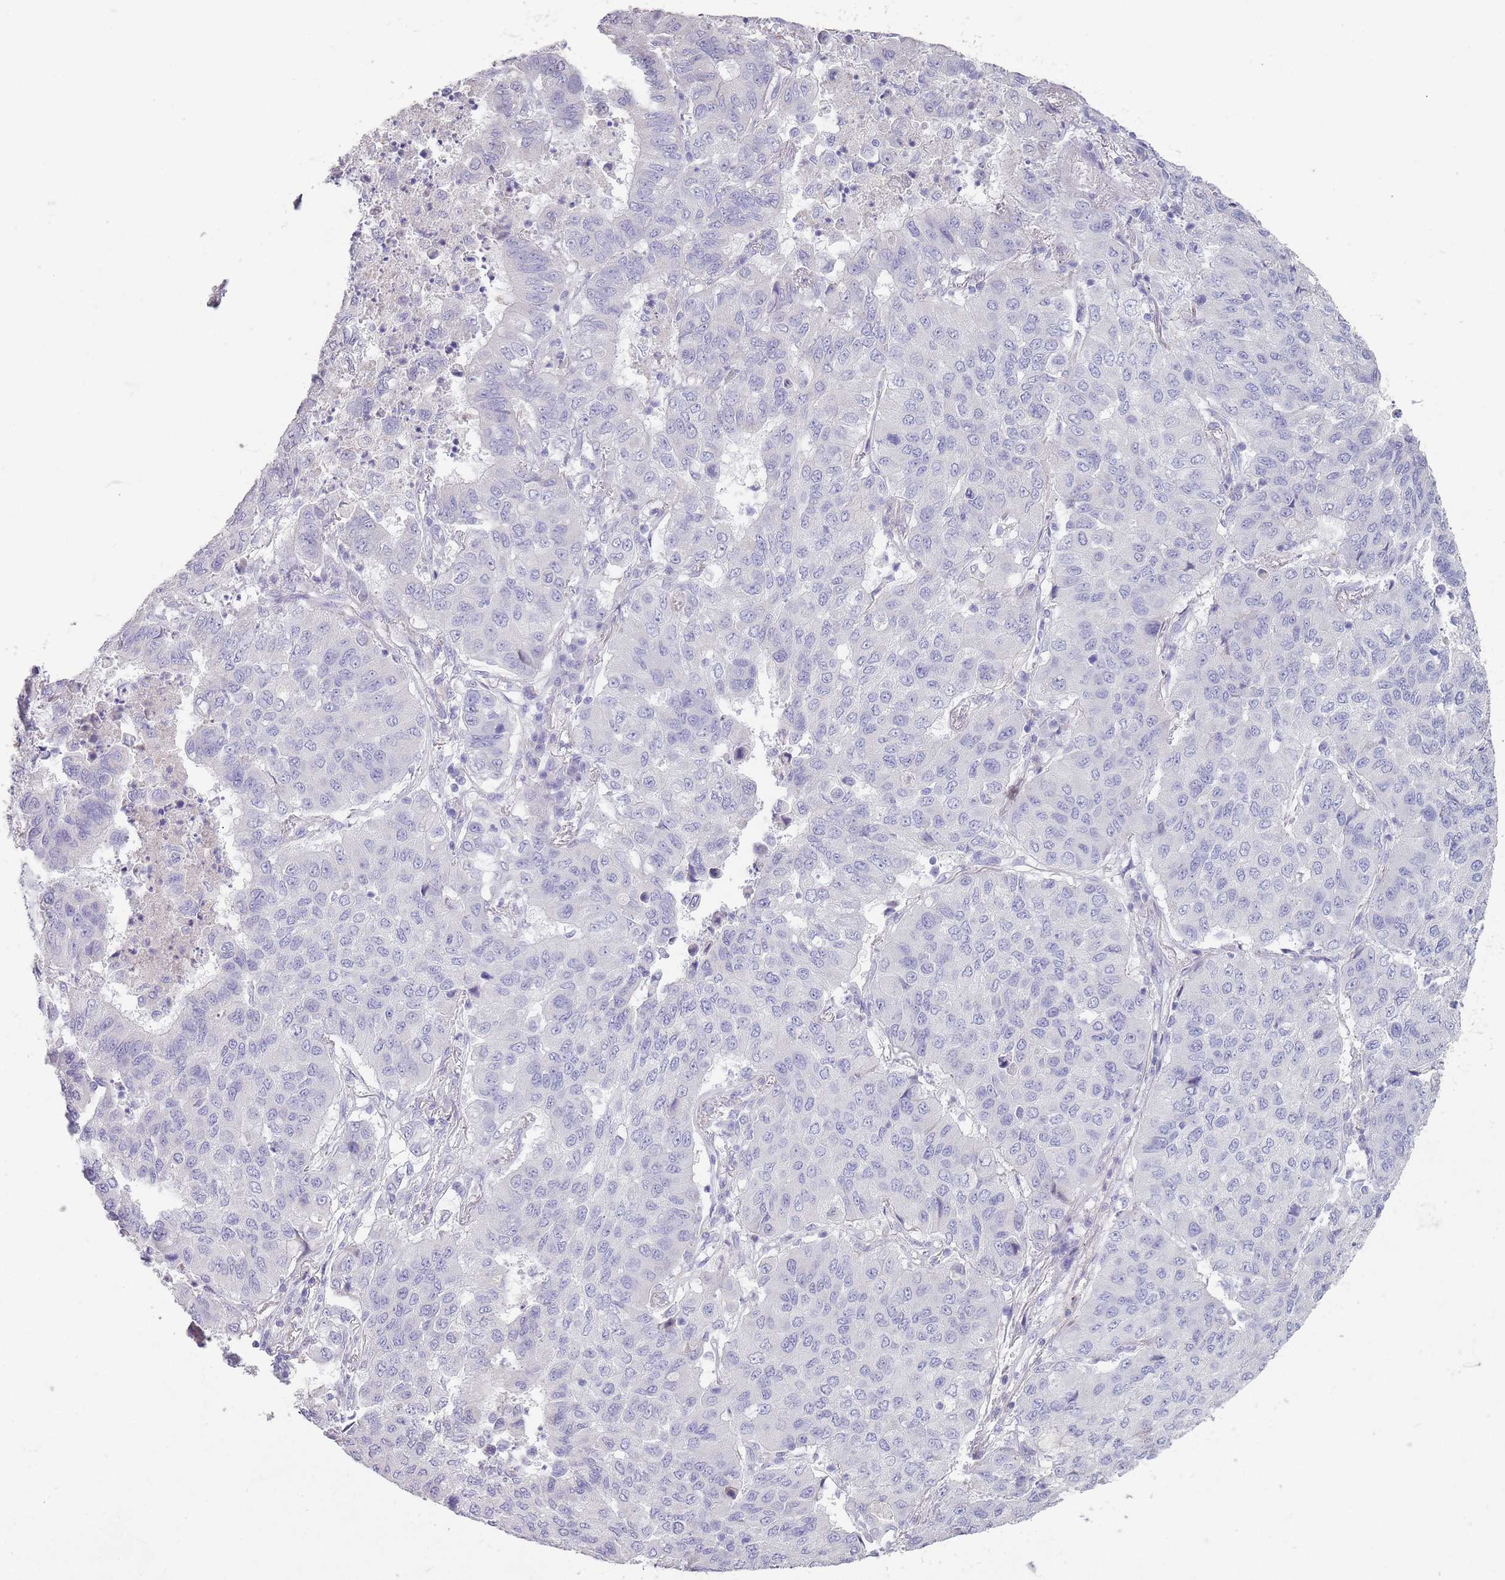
{"staining": {"intensity": "negative", "quantity": "none", "location": "none"}, "tissue": "lung cancer", "cell_type": "Tumor cells", "image_type": "cancer", "snomed": [{"axis": "morphology", "description": "Squamous cell carcinoma, NOS"}, {"axis": "topography", "description": "Lung"}], "caption": "A high-resolution image shows immunohistochemistry staining of lung squamous cell carcinoma, which displays no significant staining in tumor cells. (IHC, brightfield microscopy, high magnification).", "gene": "RHBG", "patient": {"sex": "male", "age": 74}}